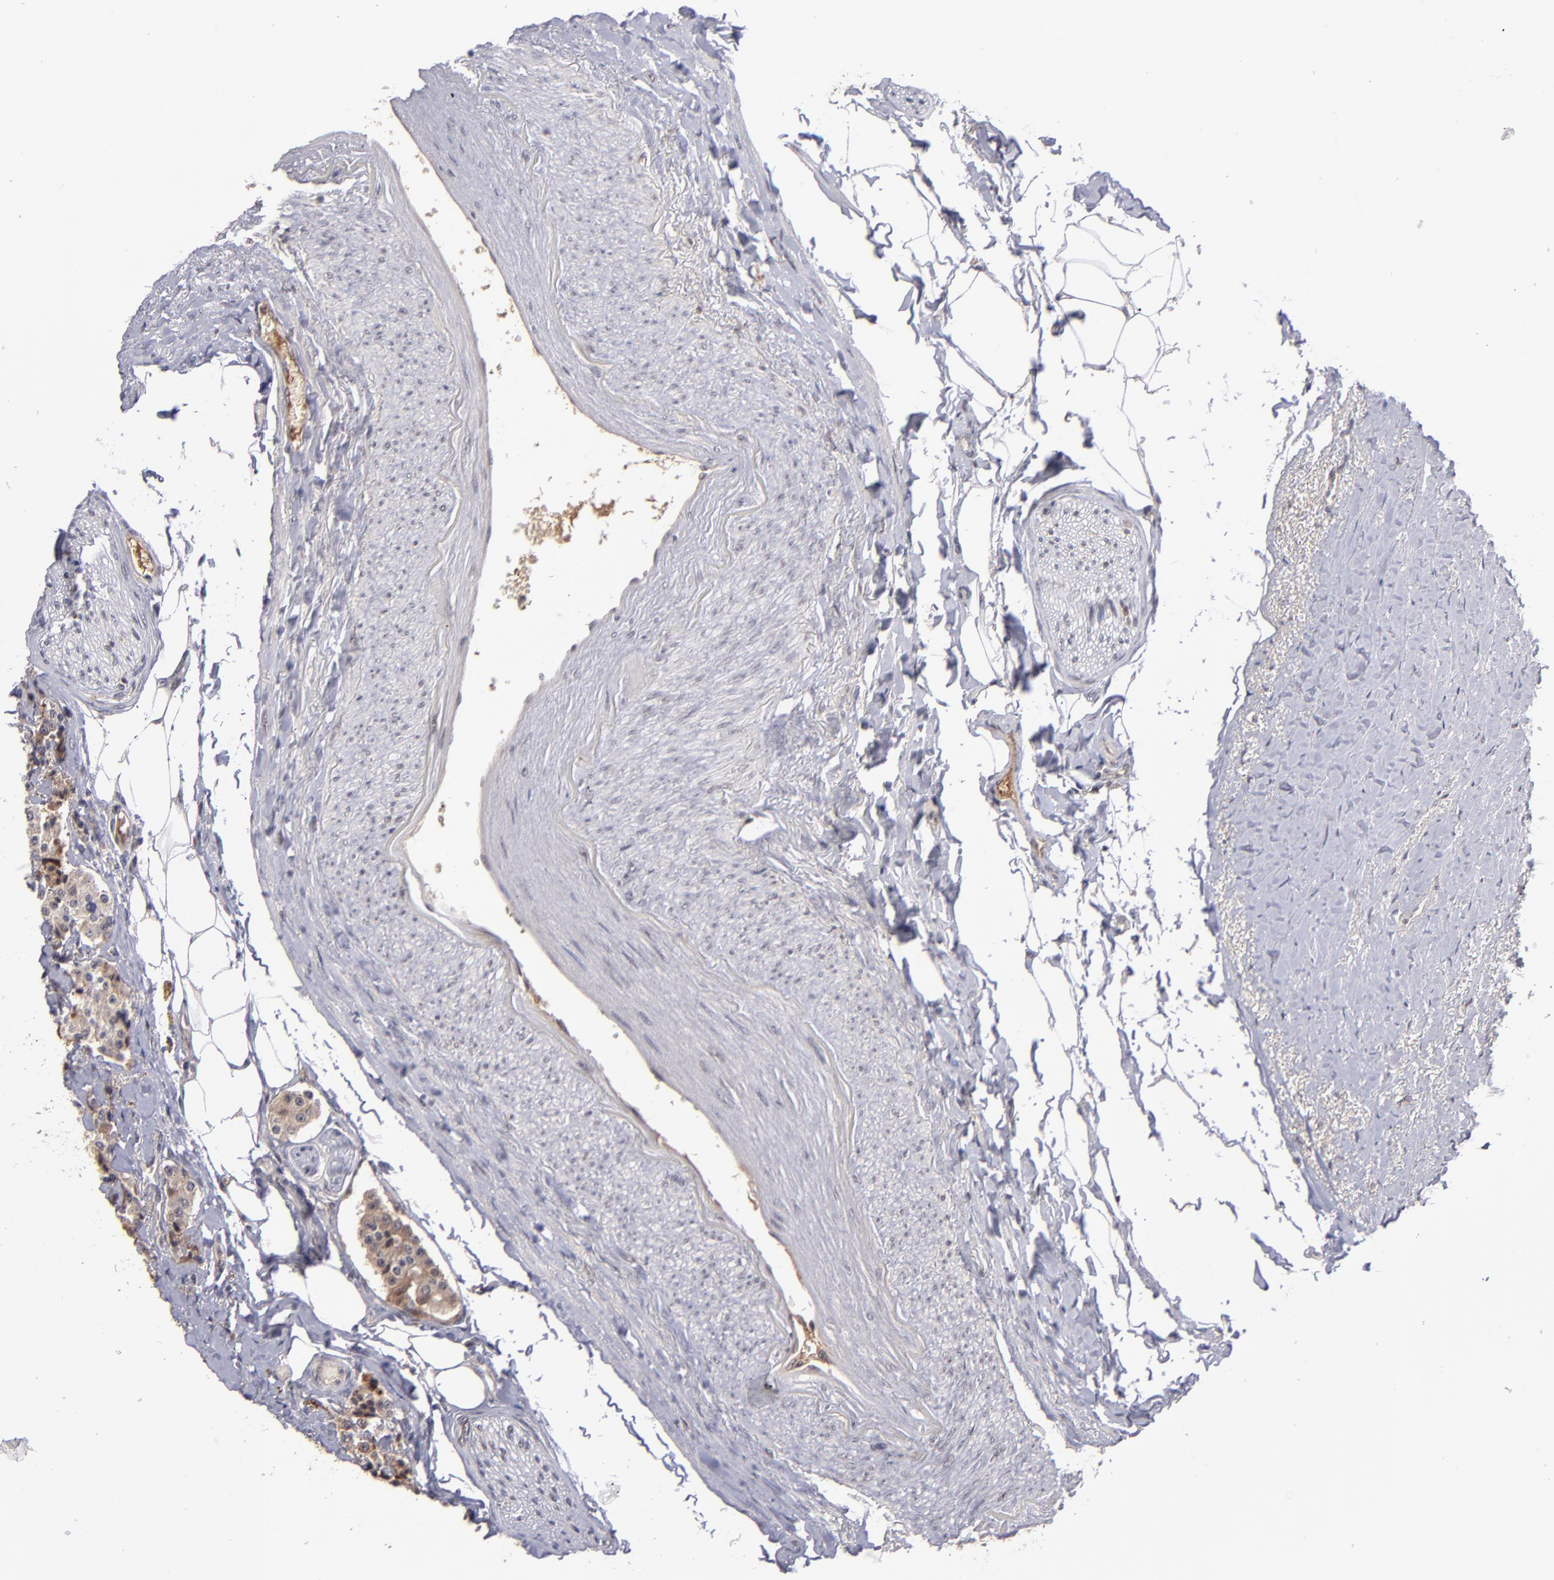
{"staining": {"intensity": "strong", "quantity": ">75%", "location": "cytoplasmic/membranous"}, "tissue": "carcinoid", "cell_type": "Tumor cells", "image_type": "cancer", "snomed": [{"axis": "morphology", "description": "Carcinoid, malignant, NOS"}, {"axis": "topography", "description": "Colon"}], "caption": "DAB immunohistochemical staining of carcinoid (malignant) shows strong cytoplasmic/membranous protein expression in about >75% of tumor cells. Nuclei are stained in blue.", "gene": "EP300", "patient": {"sex": "female", "age": 61}}